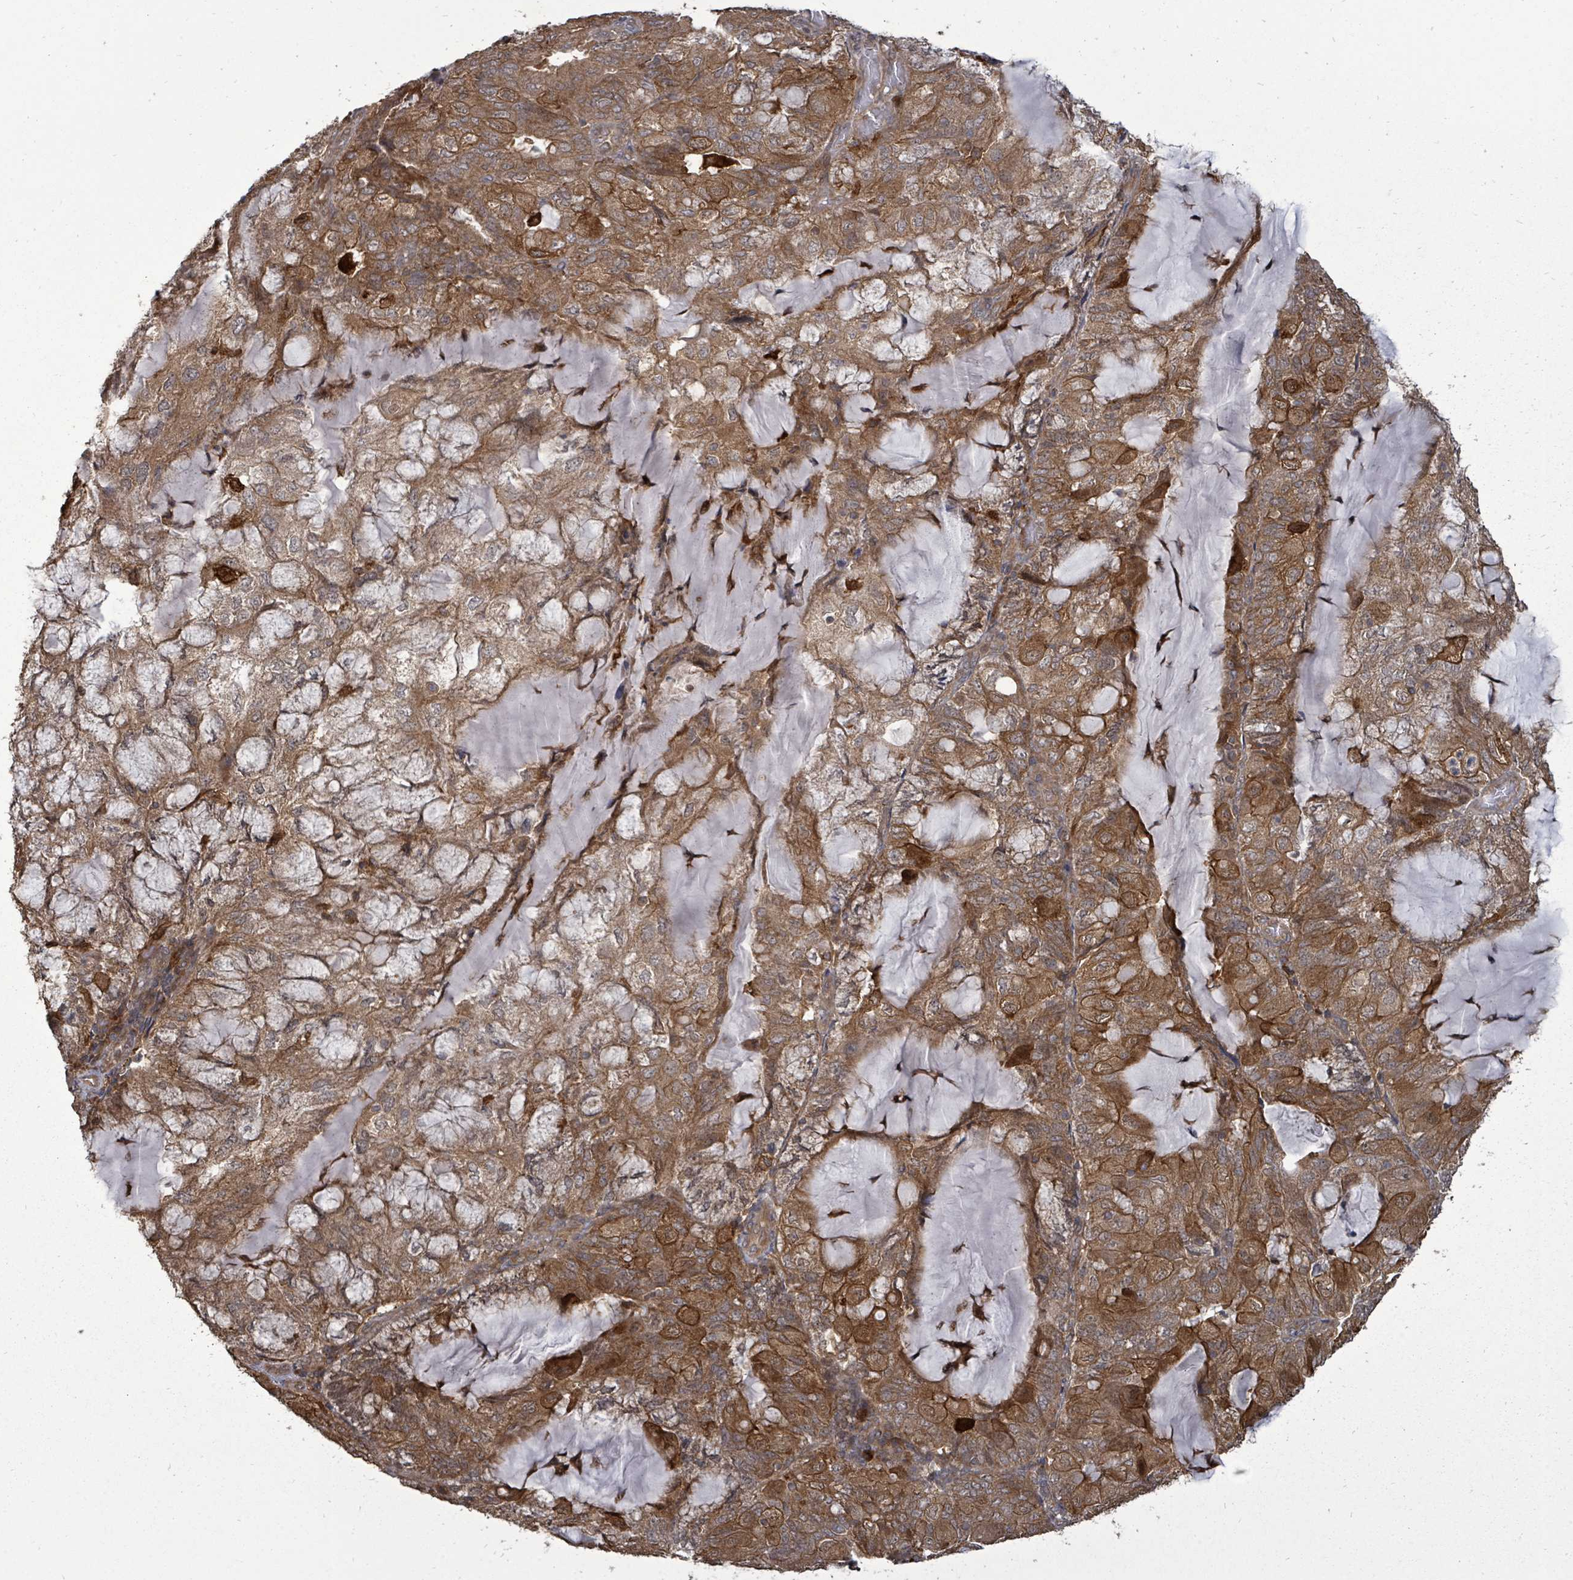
{"staining": {"intensity": "strong", "quantity": ">75%", "location": "cytoplasmic/membranous"}, "tissue": "endometrial cancer", "cell_type": "Tumor cells", "image_type": "cancer", "snomed": [{"axis": "morphology", "description": "Adenocarcinoma, NOS"}, {"axis": "topography", "description": "Endometrium"}], "caption": "Tumor cells show strong cytoplasmic/membranous expression in approximately >75% of cells in endometrial cancer.", "gene": "EIF3C", "patient": {"sex": "female", "age": 81}}